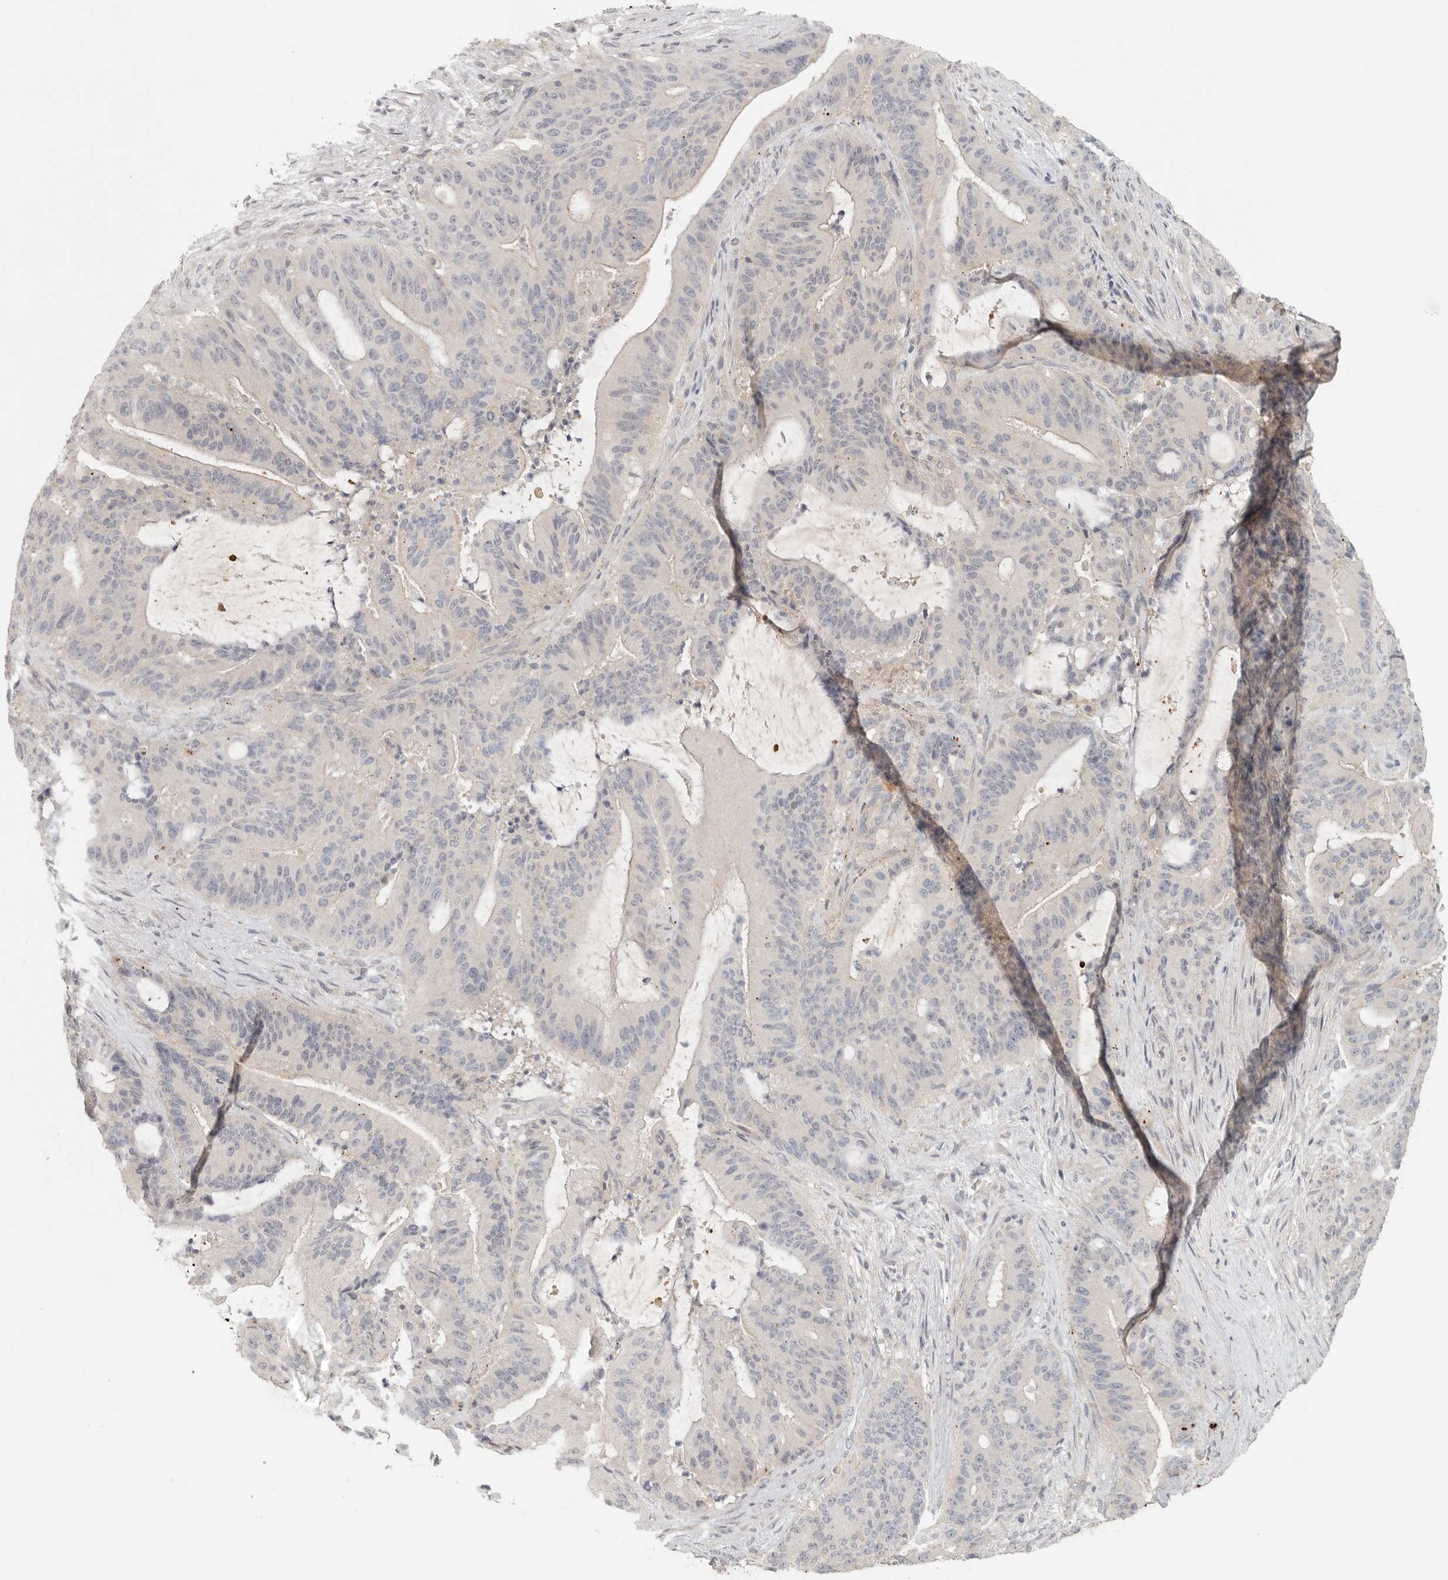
{"staining": {"intensity": "negative", "quantity": "none", "location": "none"}, "tissue": "liver cancer", "cell_type": "Tumor cells", "image_type": "cancer", "snomed": [{"axis": "morphology", "description": "Normal tissue, NOS"}, {"axis": "morphology", "description": "Cholangiocarcinoma"}, {"axis": "topography", "description": "Liver"}, {"axis": "topography", "description": "Peripheral nerve tissue"}], "caption": "Tumor cells show no significant positivity in liver cancer.", "gene": "HDAC6", "patient": {"sex": "female", "age": 73}}